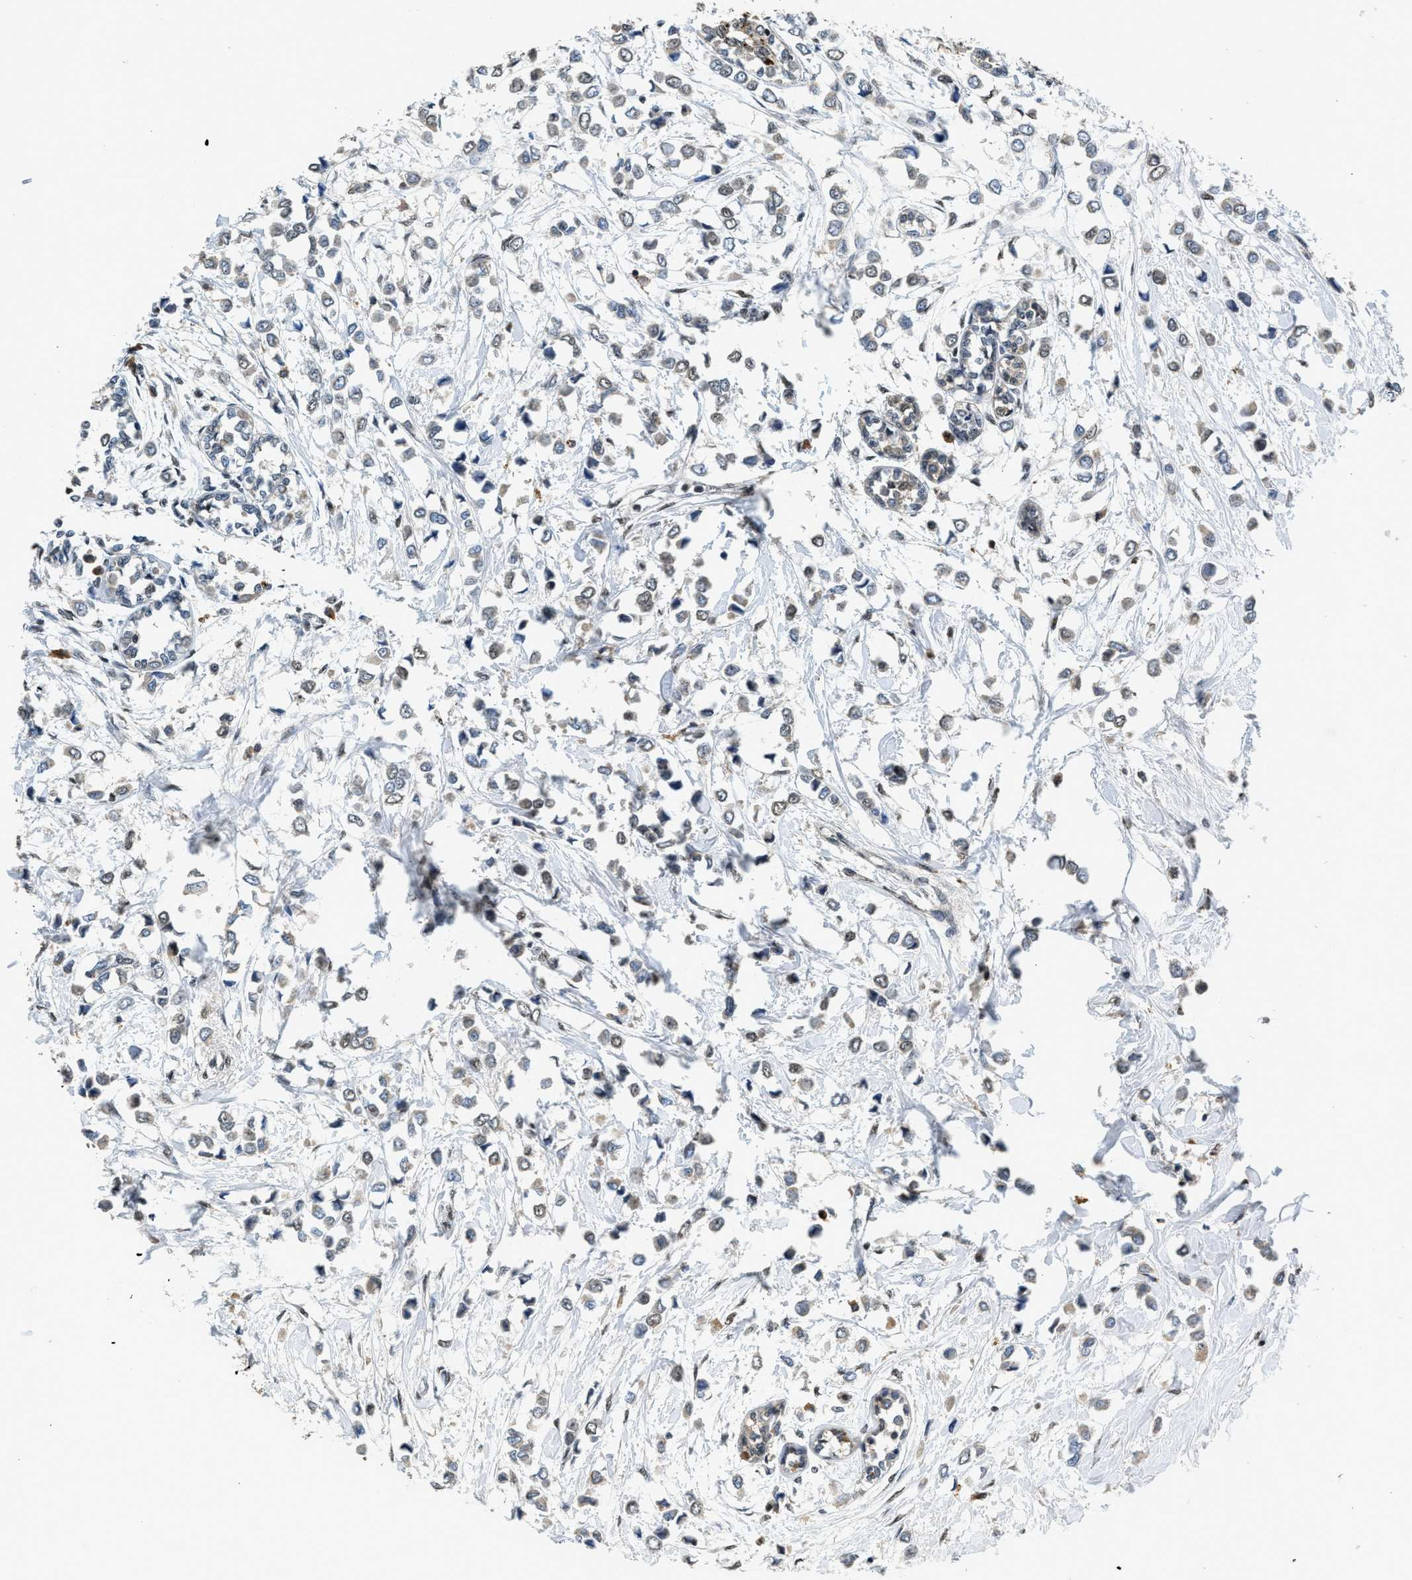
{"staining": {"intensity": "negative", "quantity": "none", "location": "none"}, "tissue": "breast cancer", "cell_type": "Tumor cells", "image_type": "cancer", "snomed": [{"axis": "morphology", "description": "Lobular carcinoma"}, {"axis": "topography", "description": "Breast"}], "caption": "Immunohistochemistry (IHC) micrograph of human lobular carcinoma (breast) stained for a protein (brown), which reveals no positivity in tumor cells.", "gene": "SLC15A4", "patient": {"sex": "female", "age": 51}}